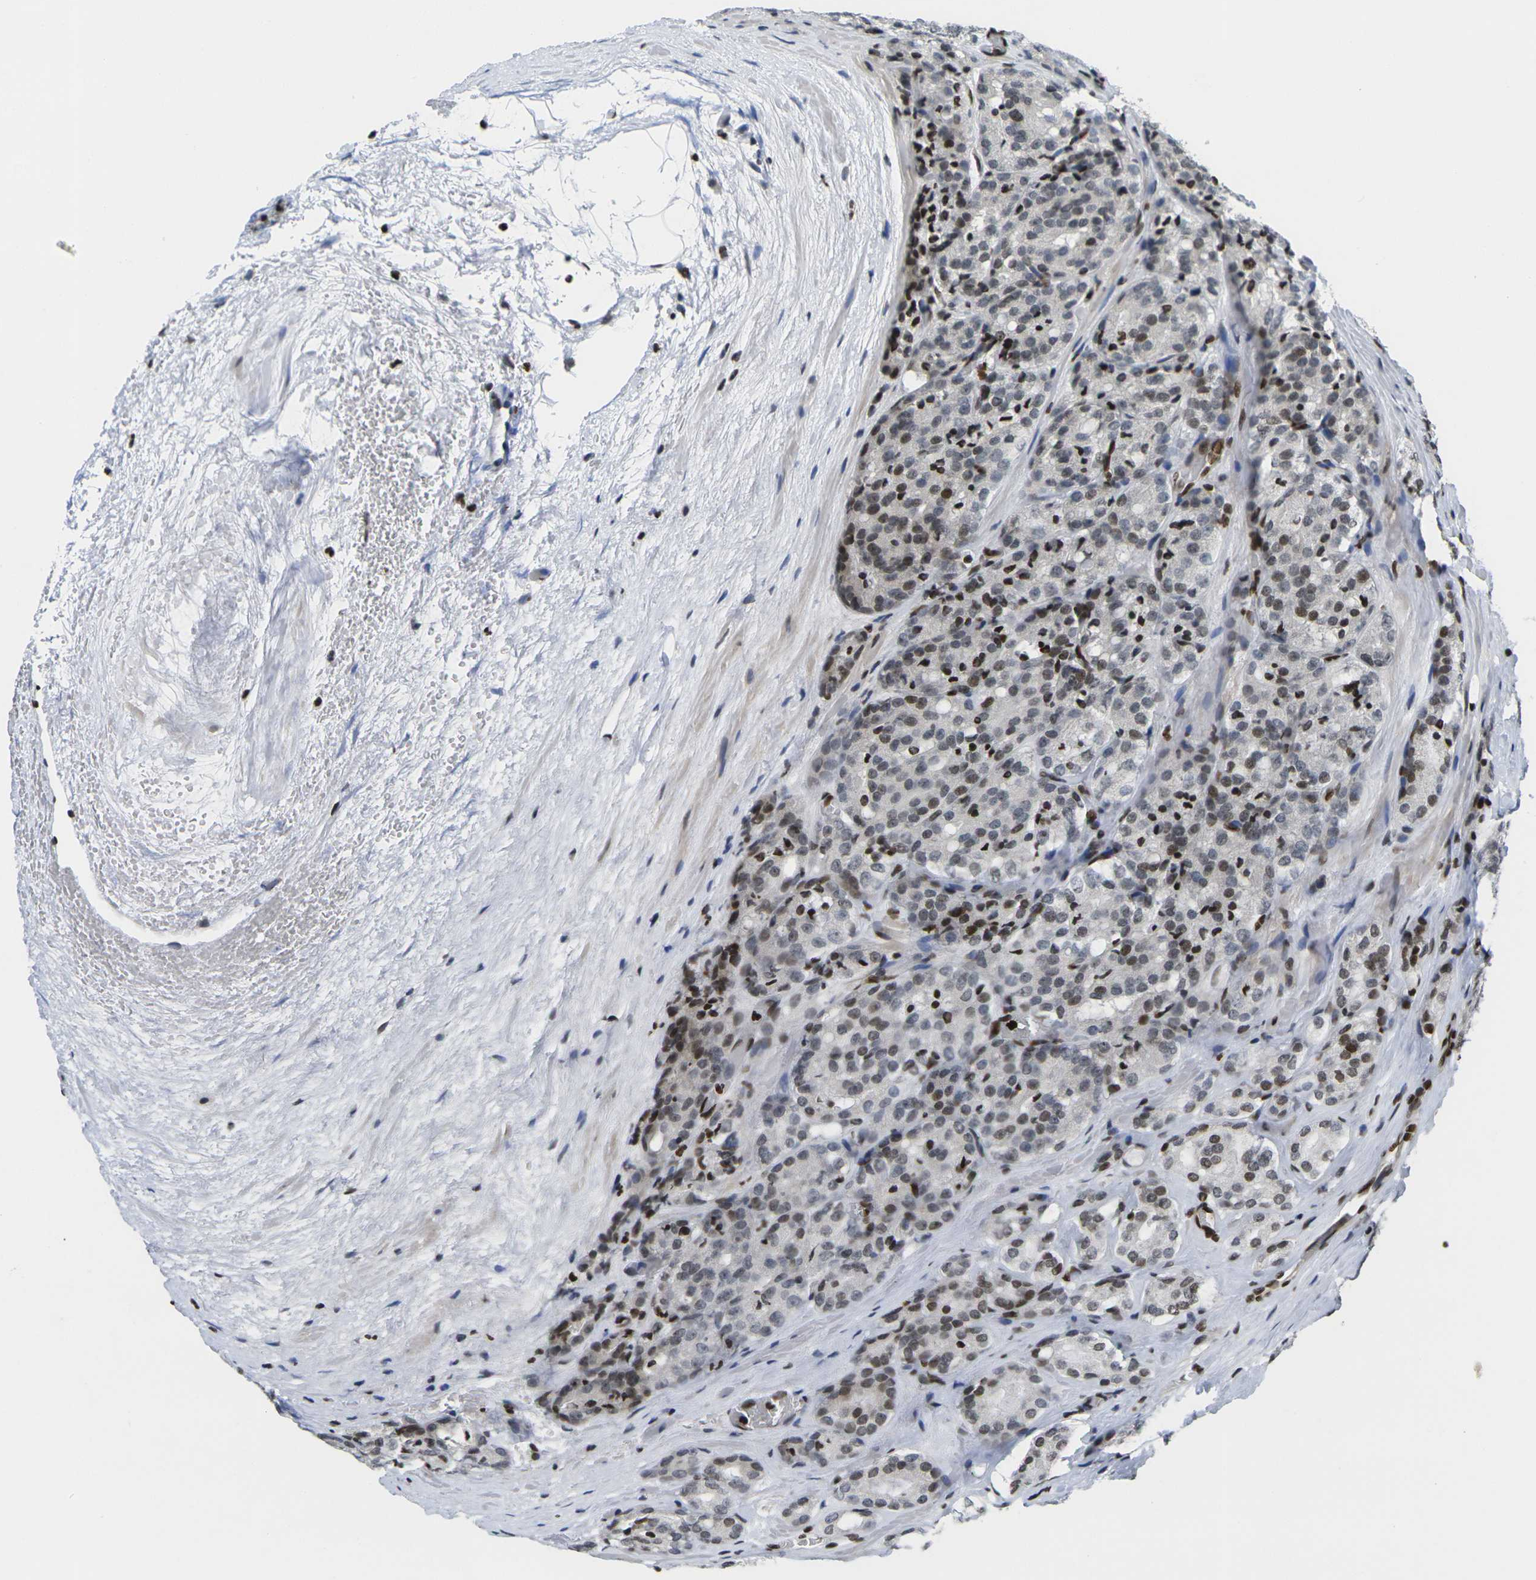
{"staining": {"intensity": "moderate", "quantity": "25%-75%", "location": "nuclear"}, "tissue": "prostate cancer", "cell_type": "Tumor cells", "image_type": "cancer", "snomed": [{"axis": "morphology", "description": "Adenocarcinoma, High grade"}, {"axis": "topography", "description": "Prostate"}], "caption": "Moderate nuclear expression is seen in about 25%-75% of tumor cells in prostate adenocarcinoma (high-grade).", "gene": "H1-10", "patient": {"sex": "male", "age": 64}}